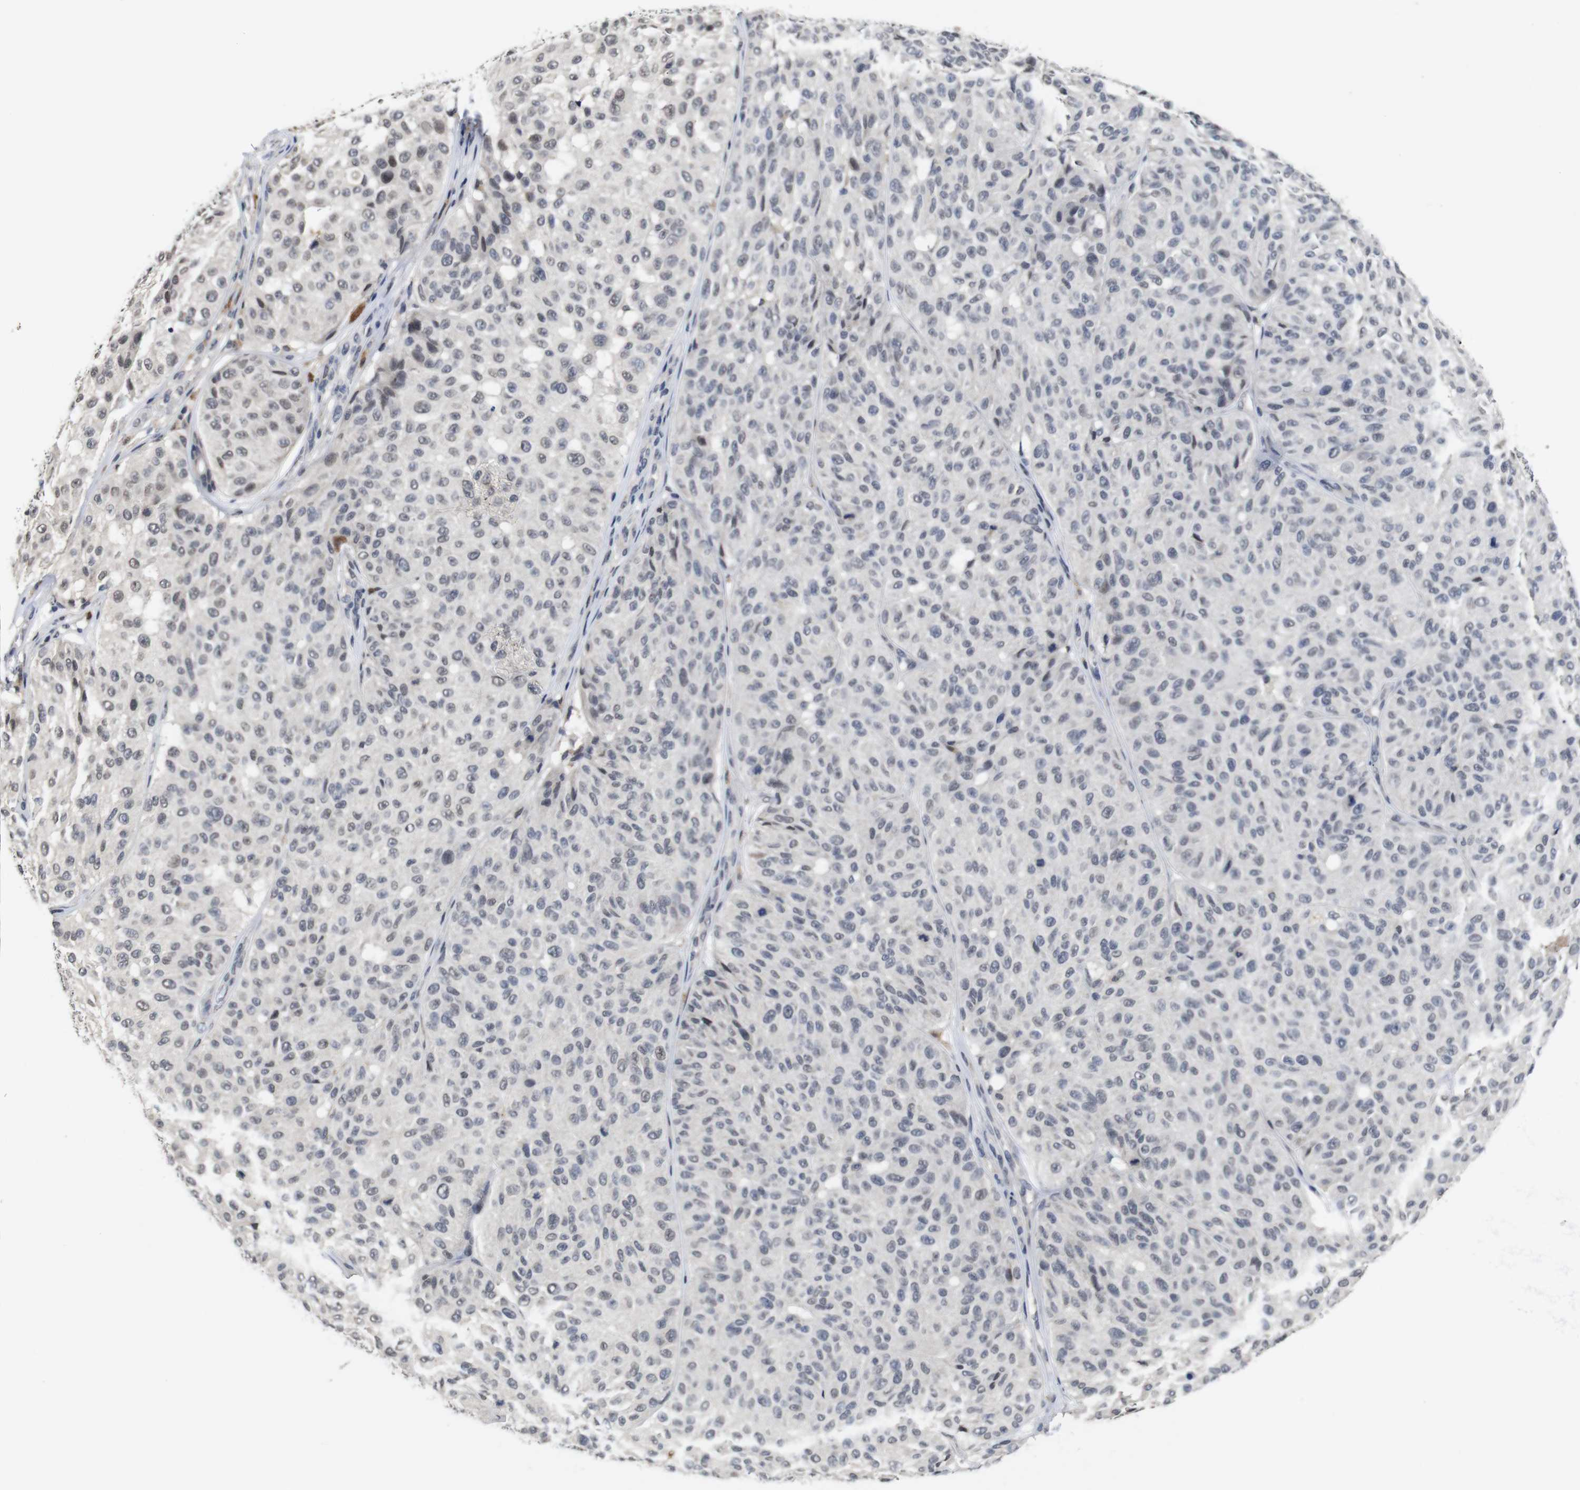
{"staining": {"intensity": "negative", "quantity": "none", "location": "none"}, "tissue": "melanoma", "cell_type": "Tumor cells", "image_type": "cancer", "snomed": [{"axis": "morphology", "description": "Malignant melanoma, NOS"}, {"axis": "topography", "description": "Skin"}], "caption": "DAB immunohistochemical staining of human malignant melanoma shows no significant expression in tumor cells.", "gene": "NTRK3", "patient": {"sex": "female", "age": 46}}